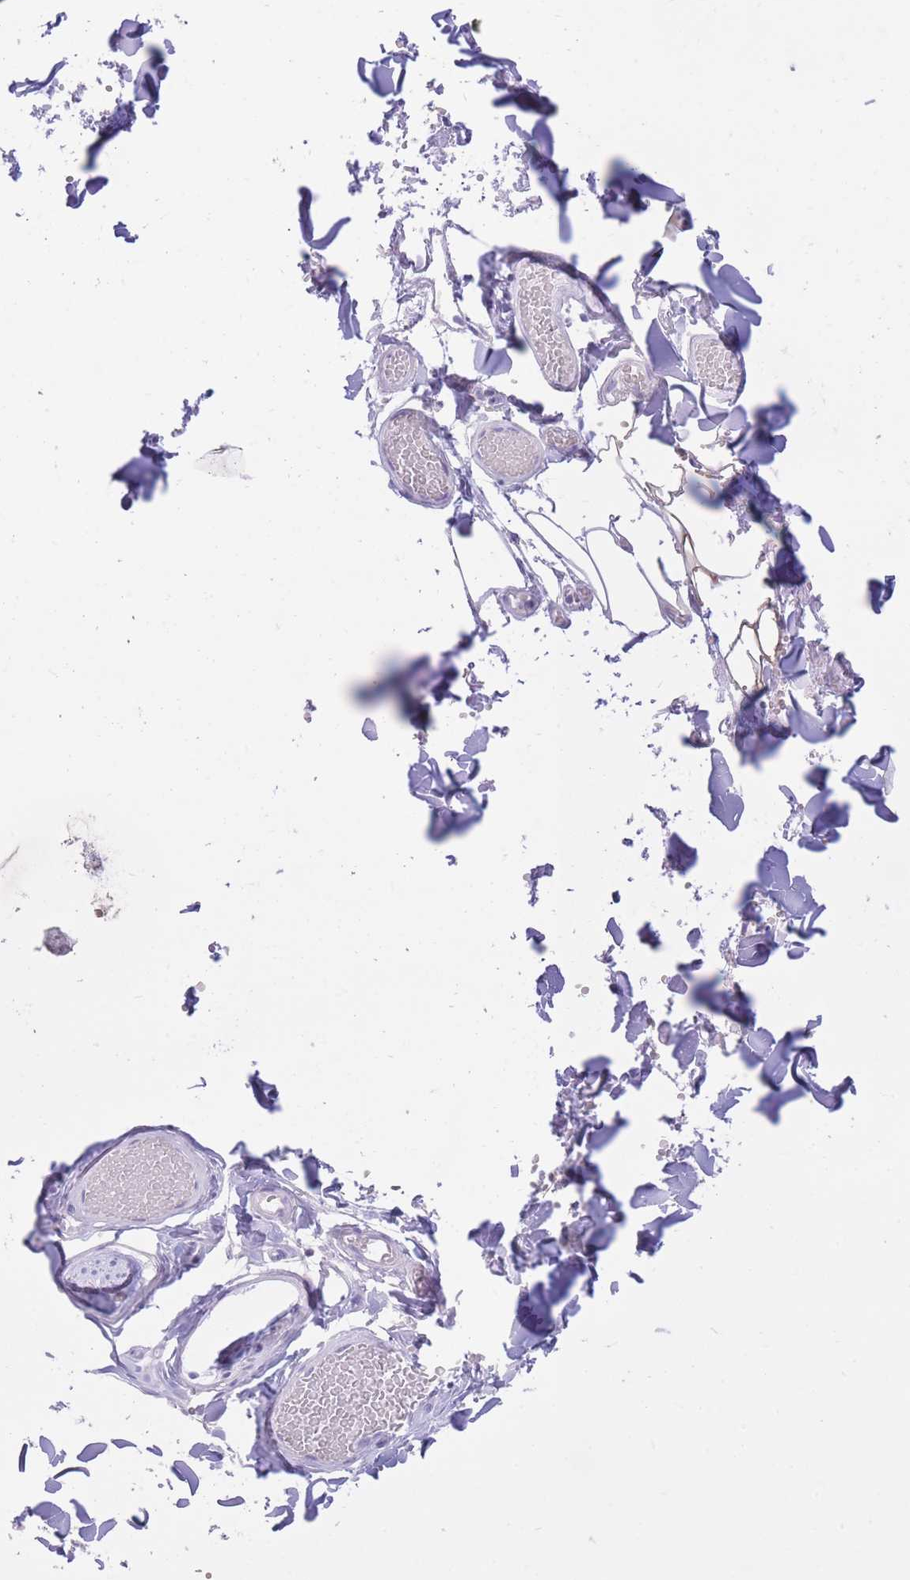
{"staining": {"intensity": "negative", "quantity": "none", "location": "none"}, "tissue": "adipose tissue", "cell_type": "Adipocytes", "image_type": "normal", "snomed": [{"axis": "morphology", "description": "Normal tissue, NOS"}, {"axis": "topography", "description": "Salivary gland"}, {"axis": "topography", "description": "Peripheral nerve tissue"}], "caption": "Immunohistochemistry micrograph of normal adipose tissue stained for a protein (brown), which shows no staining in adipocytes.", "gene": "CYP2B6", "patient": {"sex": "male", "age": 38}}